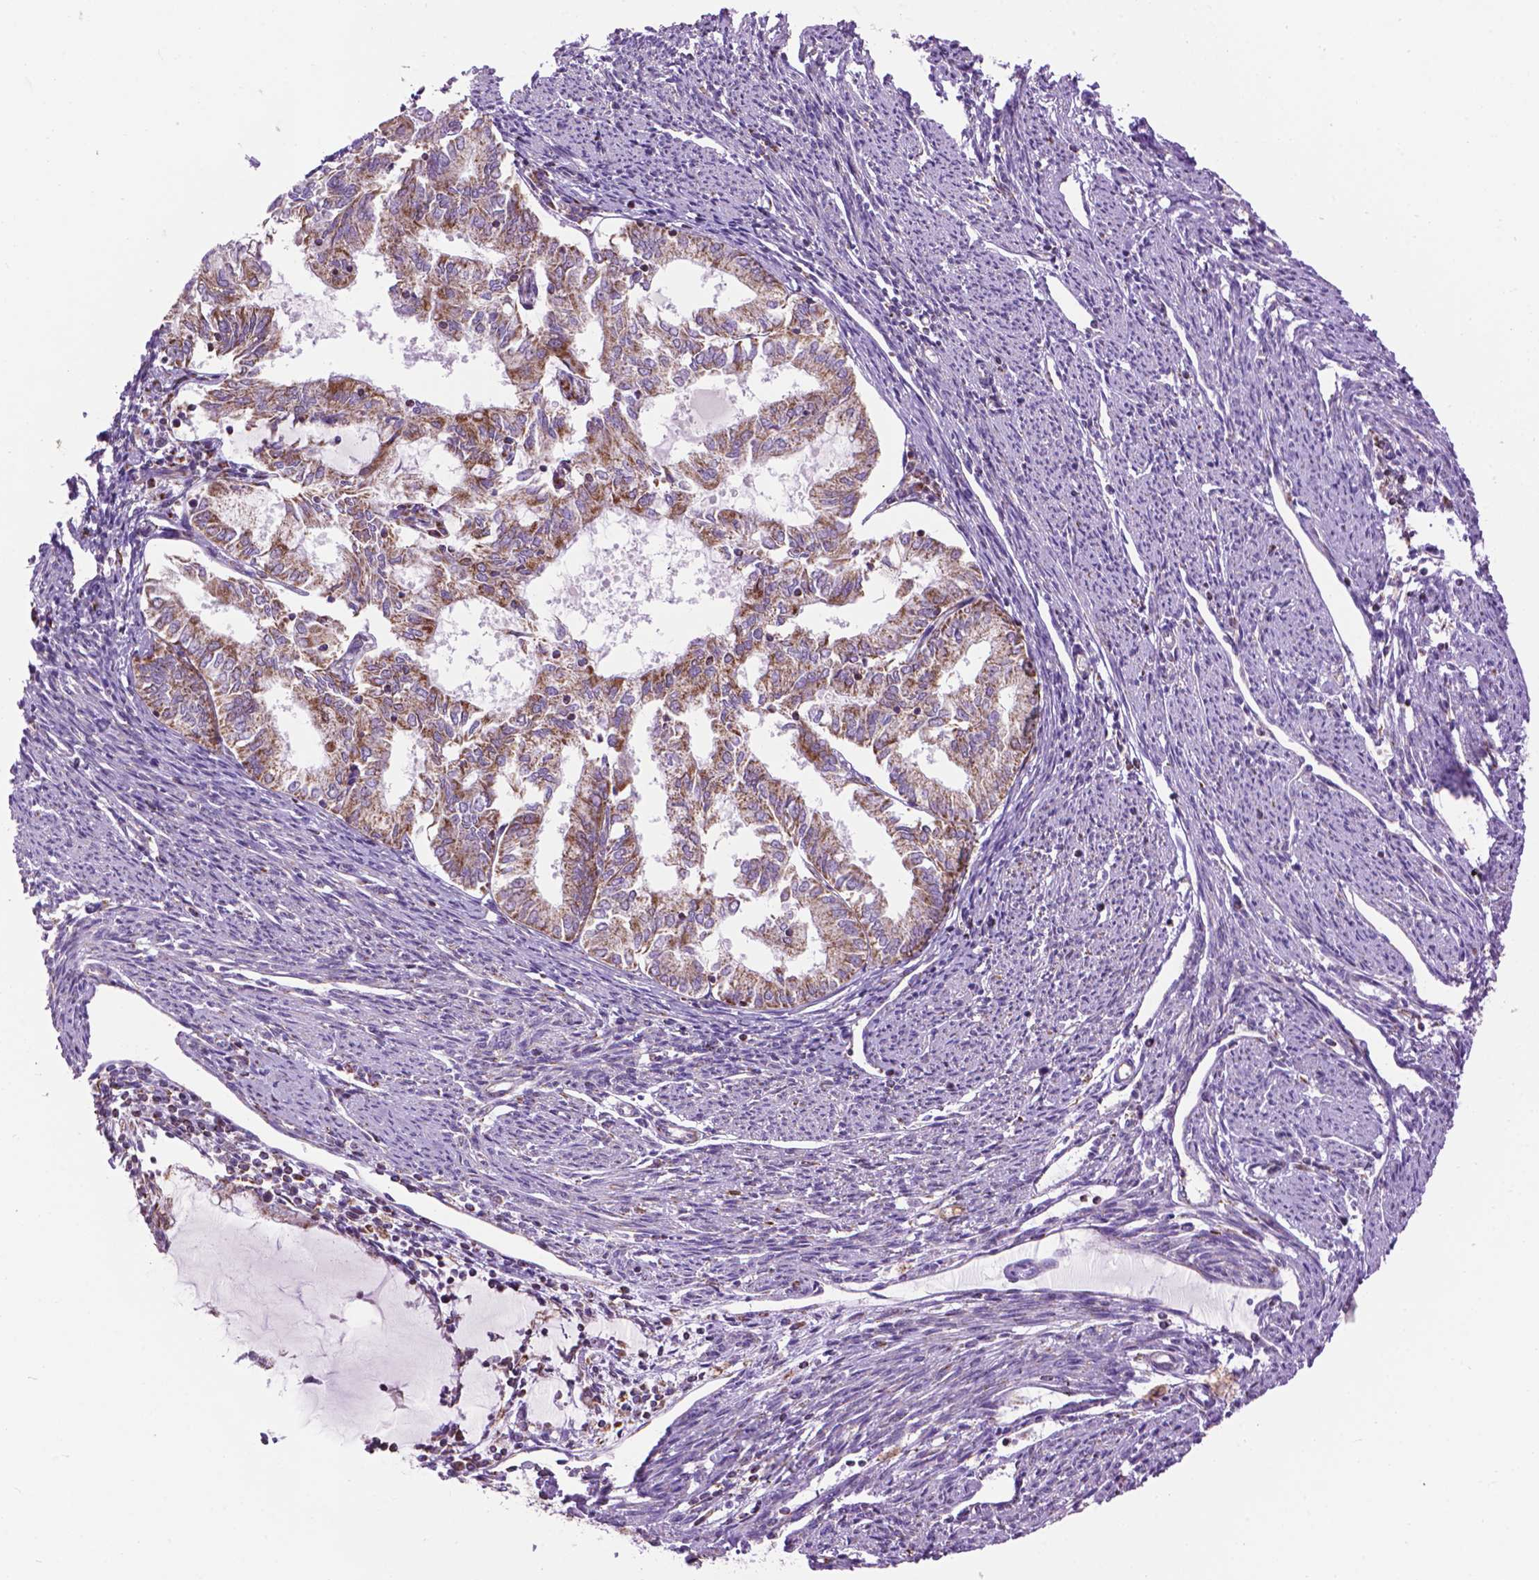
{"staining": {"intensity": "moderate", "quantity": ">75%", "location": "cytoplasmic/membranous"}, "tissue": "endometrial cancer", "cell_type": "Tumor cells", "image_type": "cancer", "snomed": [{"axis": "morphology", "description": "Adenocarcinoma, NOS"}, {"axis": "topography", "description": "Endometrium"}], "caption": "DAB immunohistochemical staining of endometrial cancer (adenocarcinoma) exhibits moderate cytoplasmic/membranous protein staining in about >75% of tumor cells.", "gene": "PYCR3", "patient": {"sex": "female", "age": 79}}